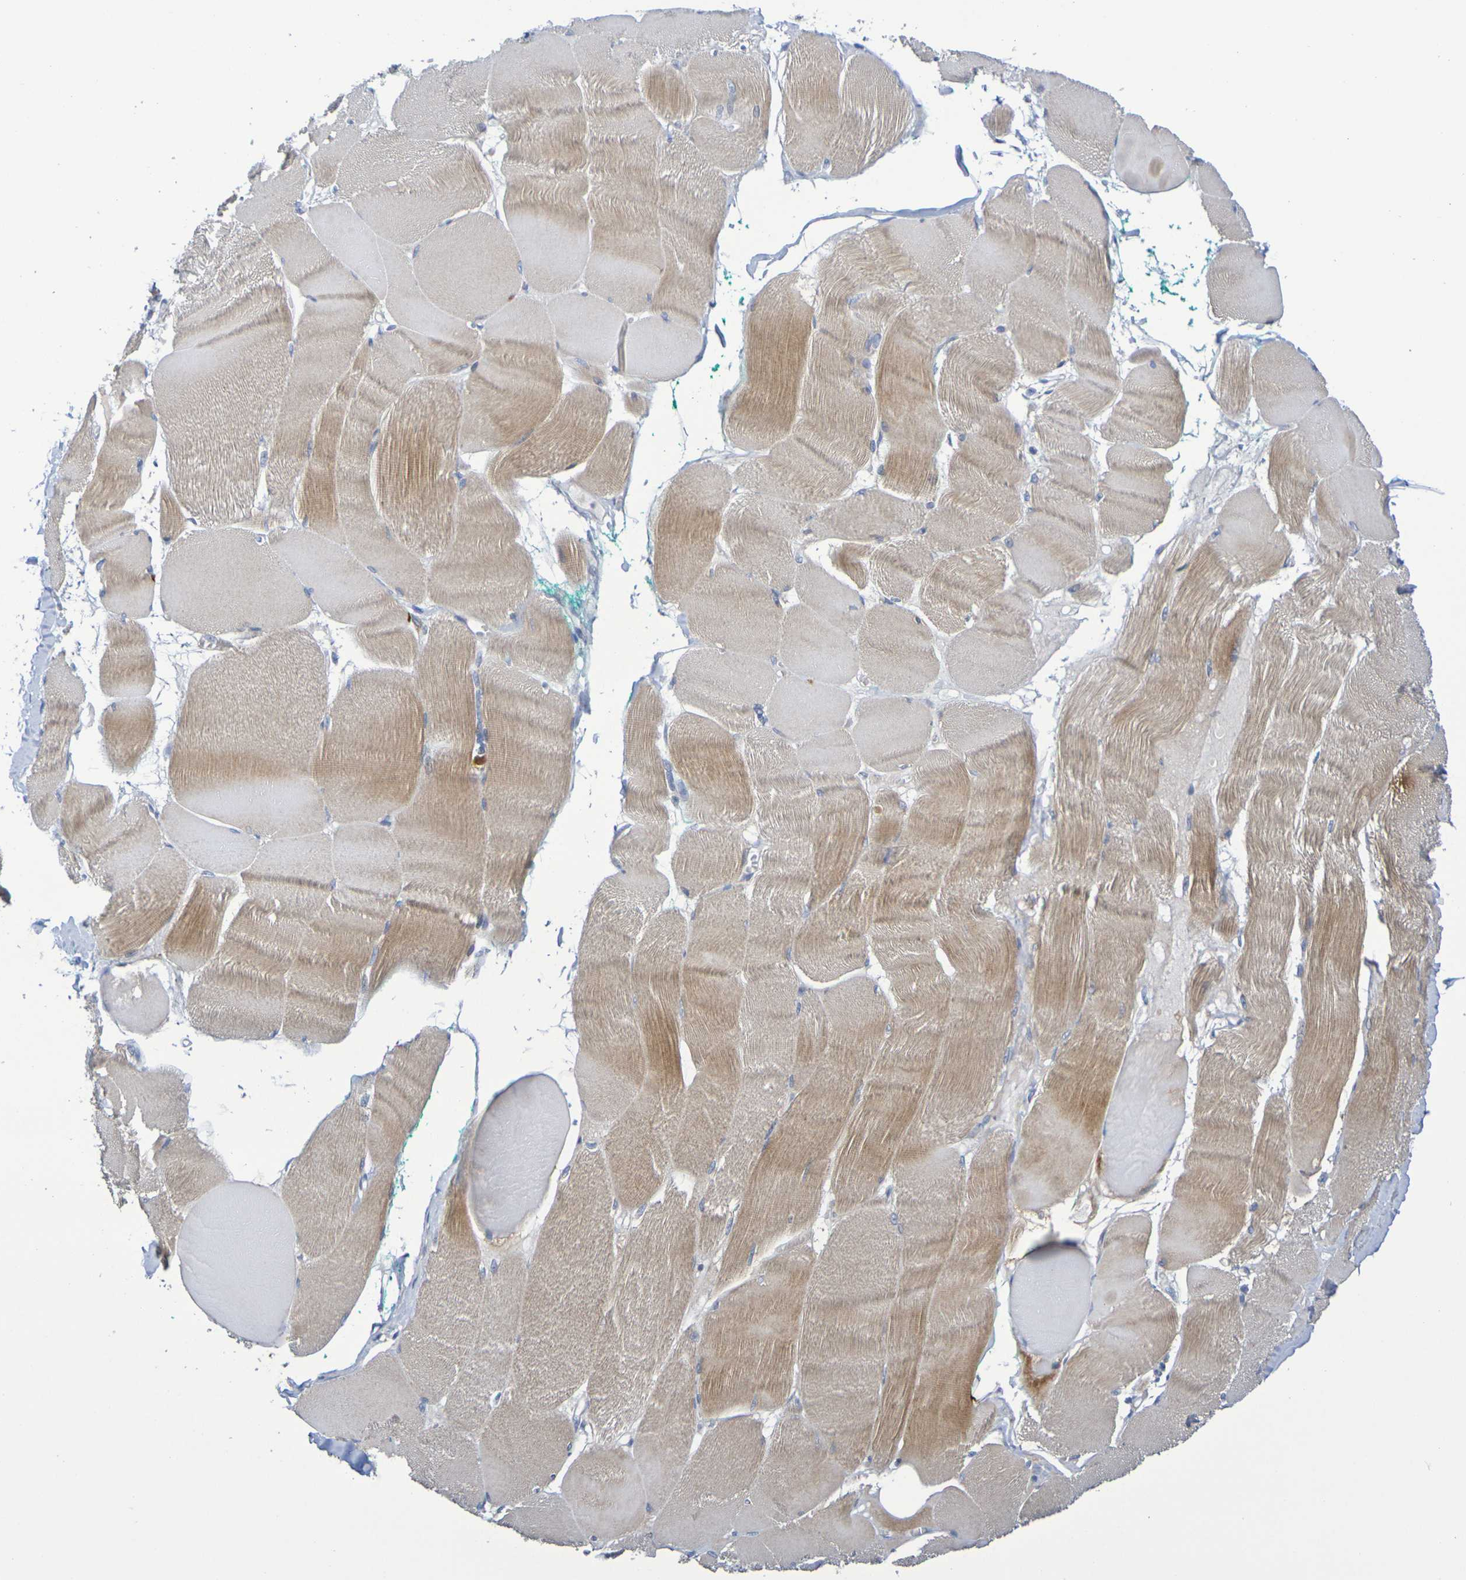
{"staining": {"intensity": "weak", "quantity": "25%-75%", "location": "cytoplasmic/membranous"}, "tissue": "skeletal muscle", "cell_type": "Myocytes", "image_type": "normal", "snomed": [{"axis": "morphology", "description": "Normal tissue, NOS"}, {"axis": "morphology", "description": "Squamous cell carcinoma, NOS"}, {"axis": "topography", "description": "Skeletal muscle"}], "caption": "A brown stain labels weak cytoplasmic/membranous staining of a protein in myocytes of unremarkable skeletal muscle. (DAB IHC with brightfield microscopy, high magnification).", "gene": "SDC4", "patient": {"sex": "male", "age": 51}}